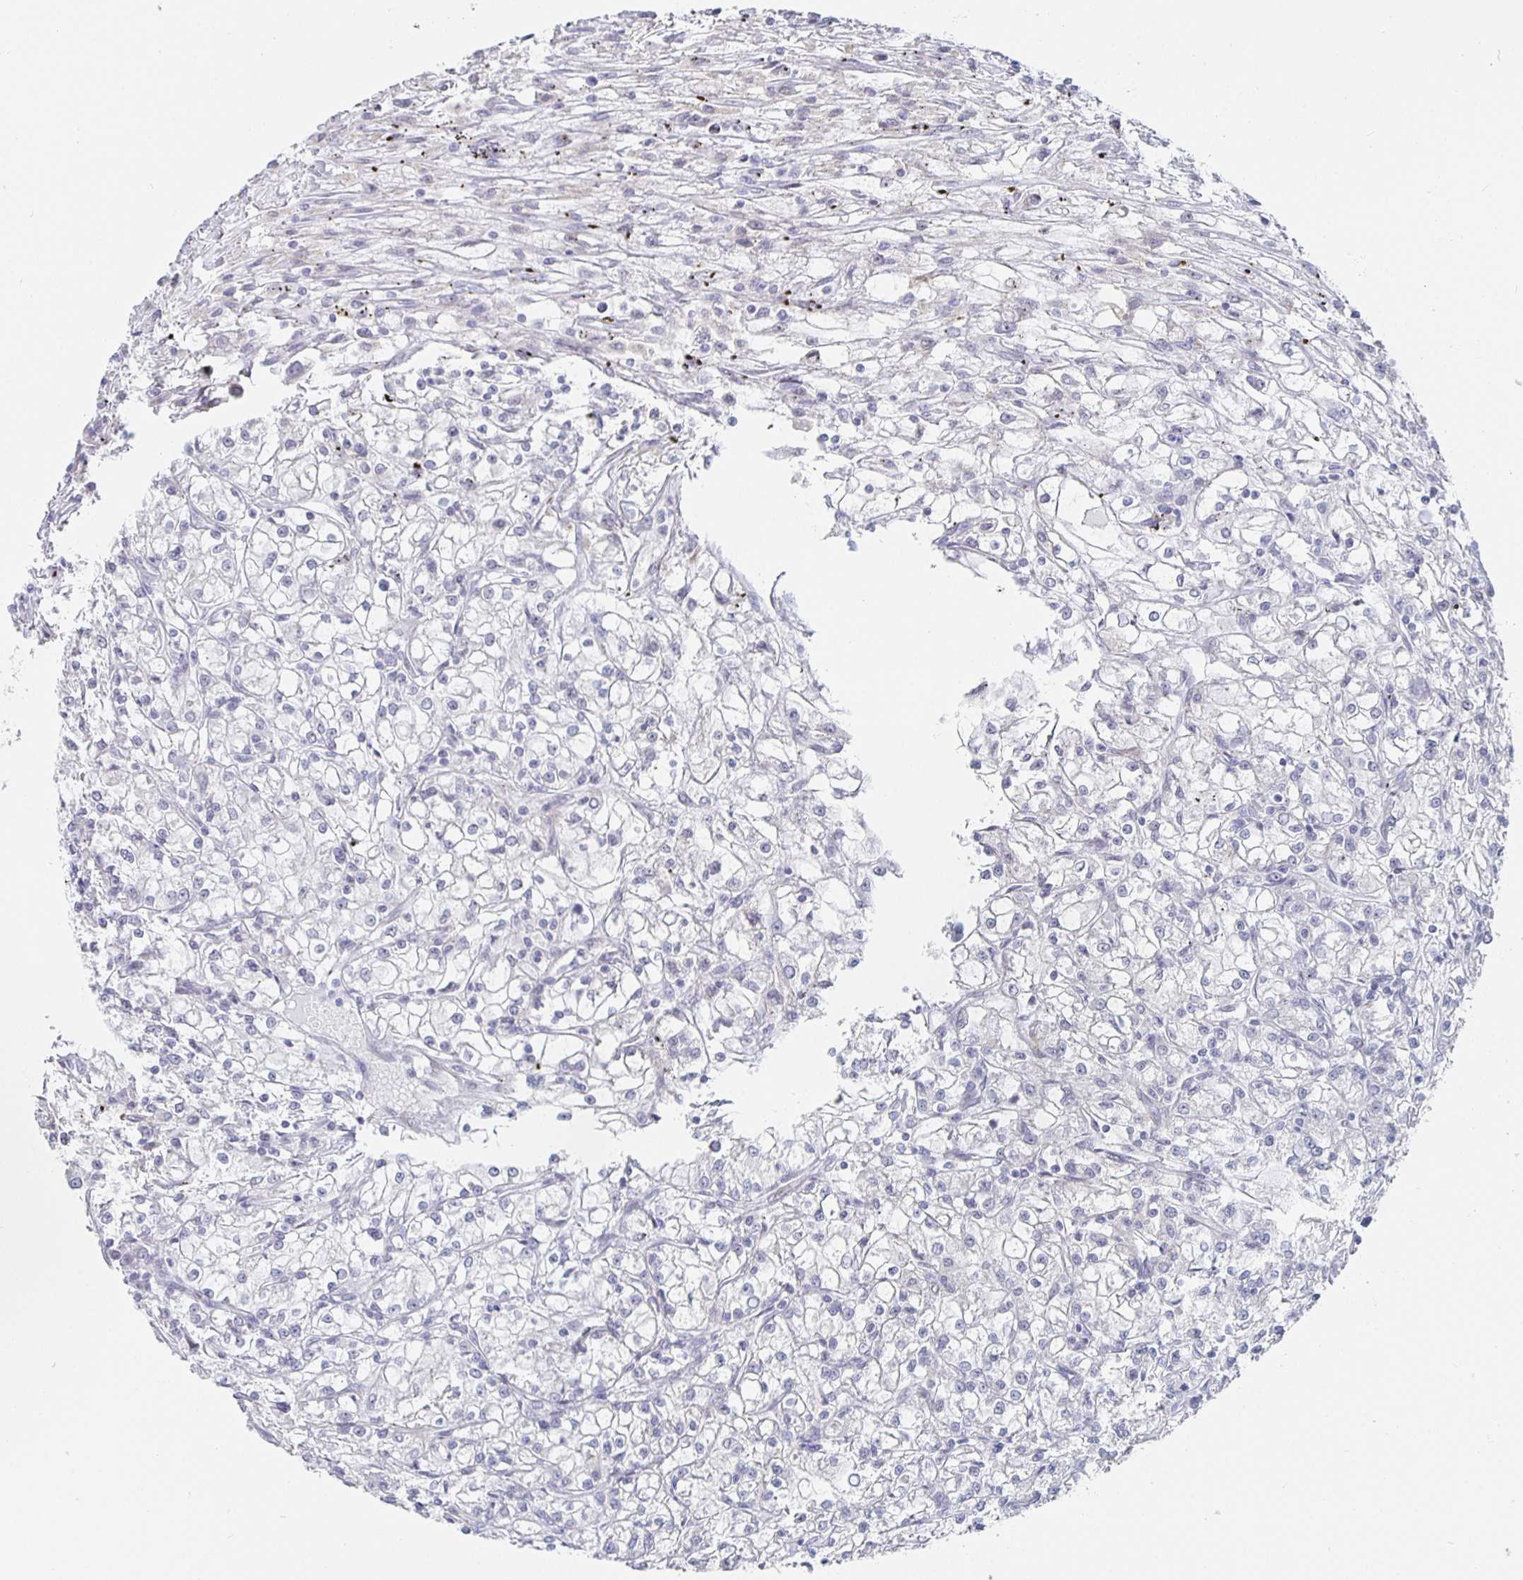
{"staining": {"intensity": "negative", "quantity": "none", "location": "none"}, "tissue": "renal cancer", "cell_type": "Tumor cells", "image_type": "cancer", "snomed": [{"axis": "morphology", "description": "Adenocarcinoma, NOS"}, {"axis": "topography", "description": "Kidney"}], "caption": "This is an immunohistochemistry (IHC) histopathology image of human renal adenocarcinoma. There is no positivity in tumor cells.", "gene": "S100G", "patient": {"sex": "female", "age": 59}}